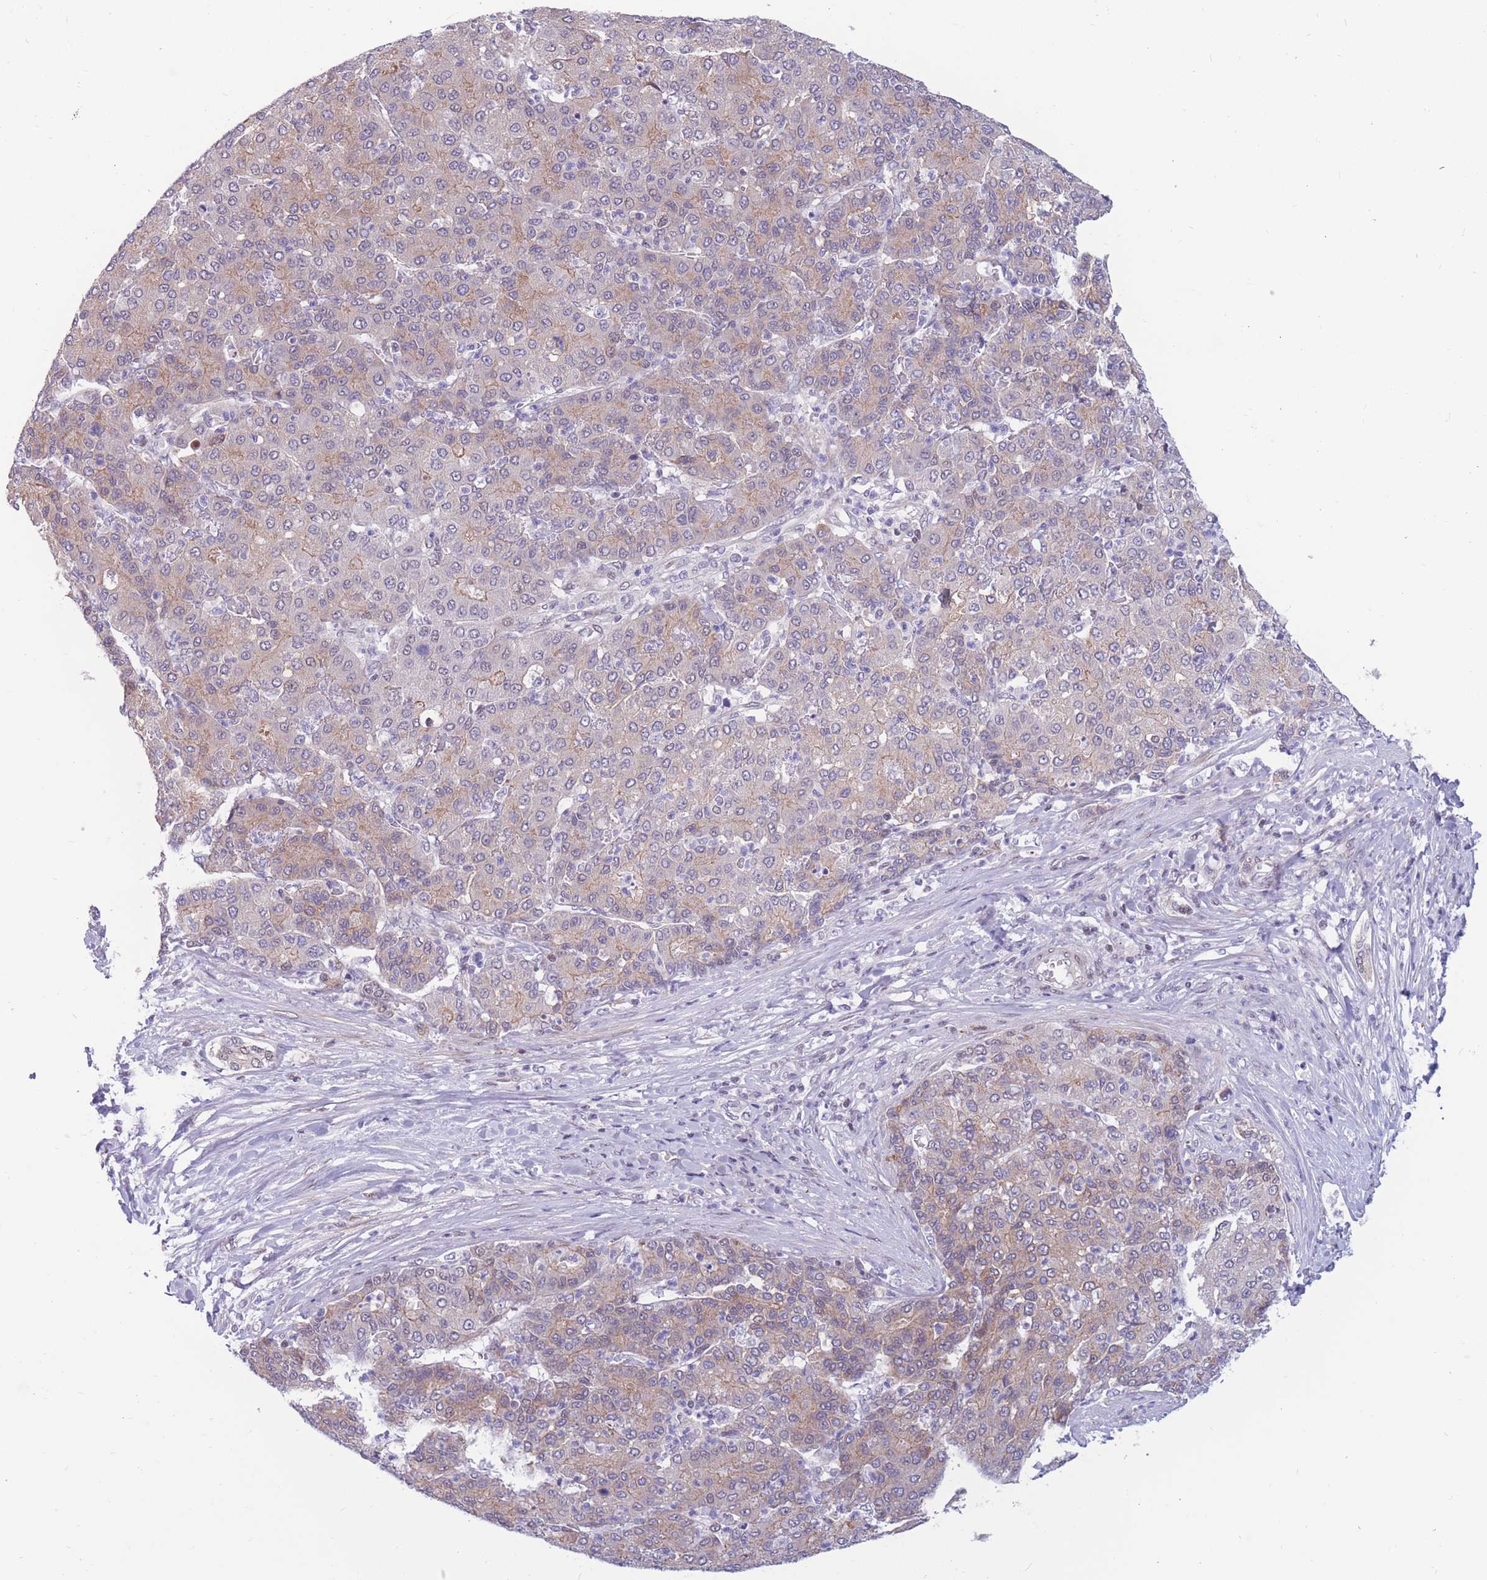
{"staining": {"intensity": "negative", "quantity": "none", "location": "none"}, "tissue": "liver cancer", "cell_type": "Tumor cells", "image_type": "cancer", "snomed": [{"axis": "morphology", "description": "Carcinoma, Hepatocellular, NOS"}, {"axis": "topography", "description": "Liver"}], "caption": "High power microscopy micrograph of an immunohistochemistry (IHC) histopathology image of hepatocellular carcinoma (liver), revealing no significant staining in tumor cells. (DAB (3,3'-diaminobenzidine) IHC visualized using brightfield microscopy, high magnification).", "gene": "BCL9L", "patient": {"sex": "male", "age": 65}}